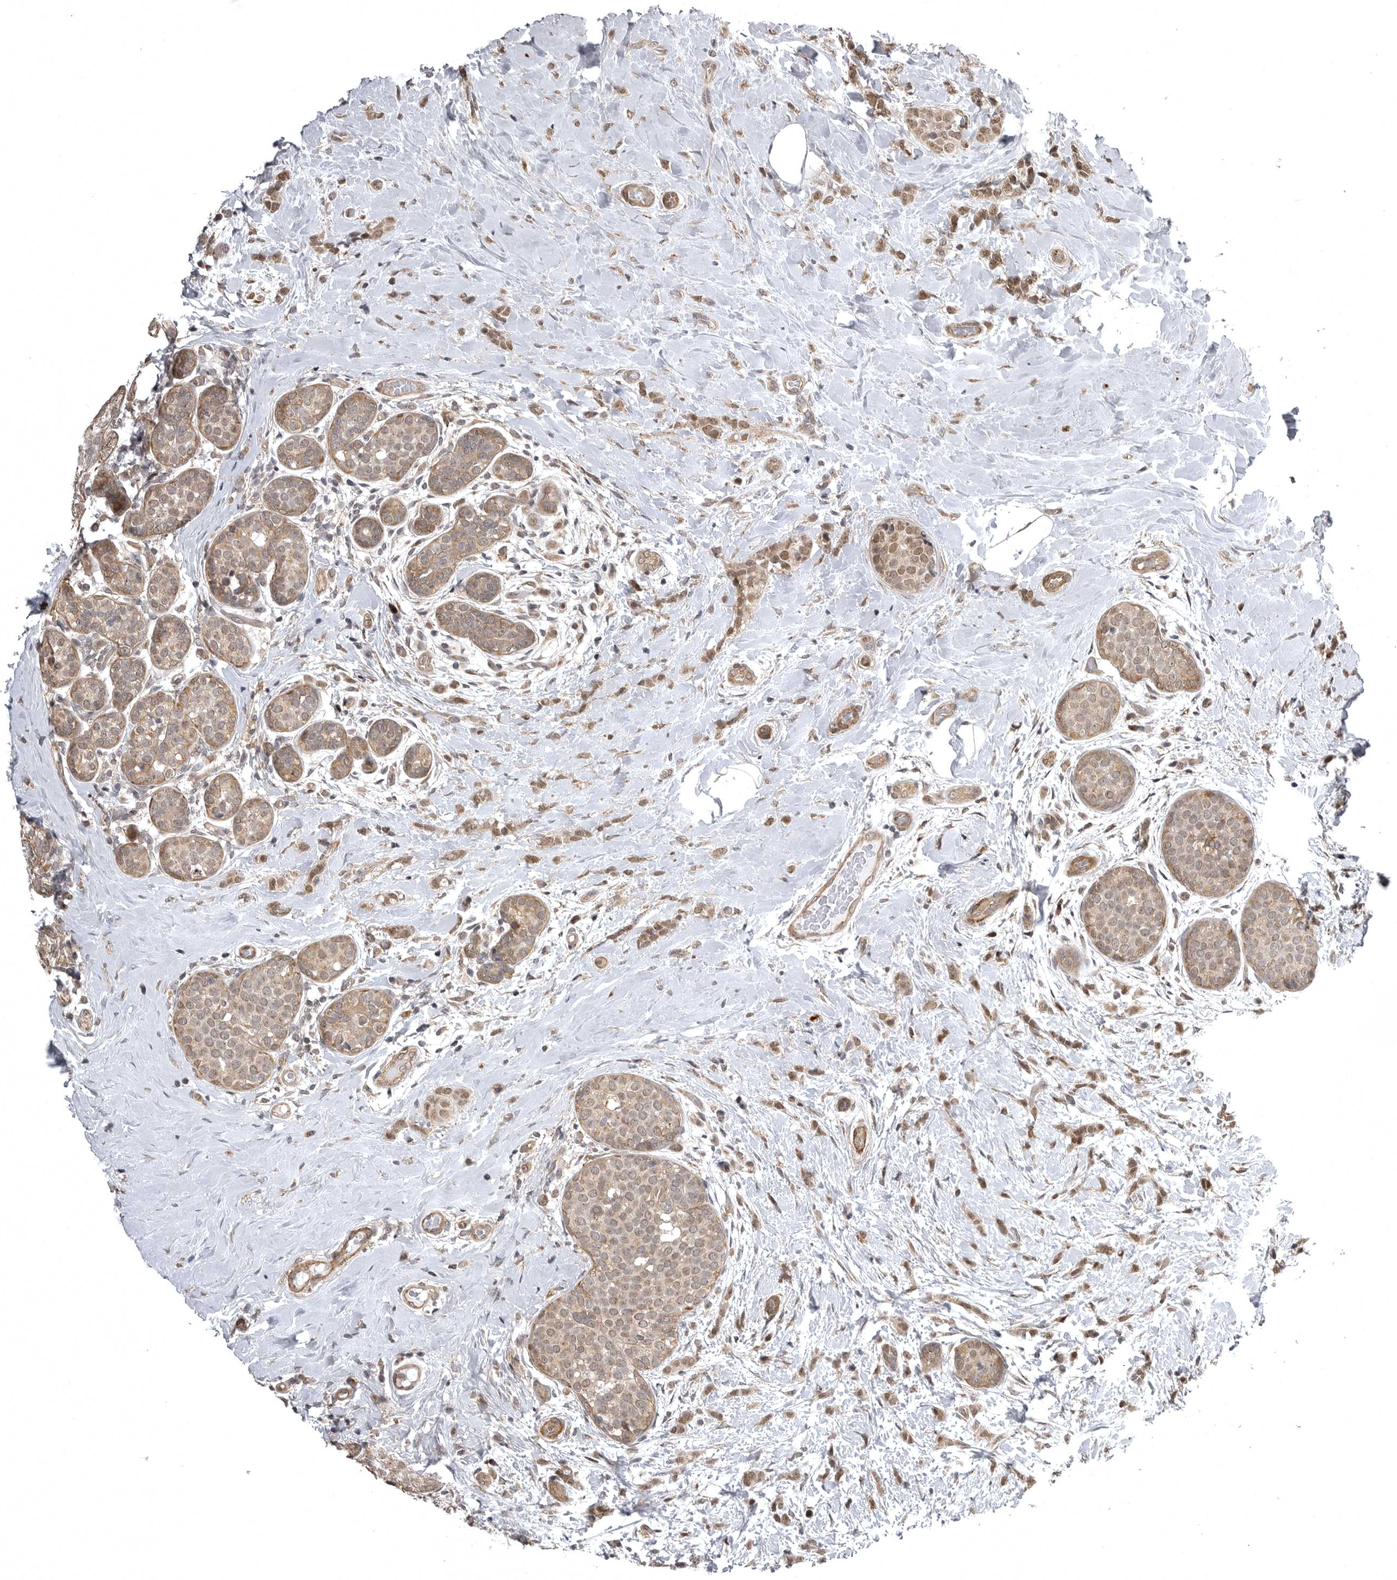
{"staining": {"intensity": "moderate", "quantity": ">75%", "location": "nuclear"}, "tissue": "breast cancer", "cell_type": "Tumor cells", "image_type": "cancer", "snomed": [{"axis": "morphology", "description": "Lobular carcinoma, in situ"}, {"axis": "morphology", "description": "Lobular carcinoma"}, {"axis": "topography", "description": "Breast"}], "caption": "Human breast cancer (lobular carcinoma in situ) stained for a protein (brown) exhibits moderate nuclear positive staining in about >75% of tumor cells.", "gene": "SNX16", "patient": {"sex": "female", "age": 41}}